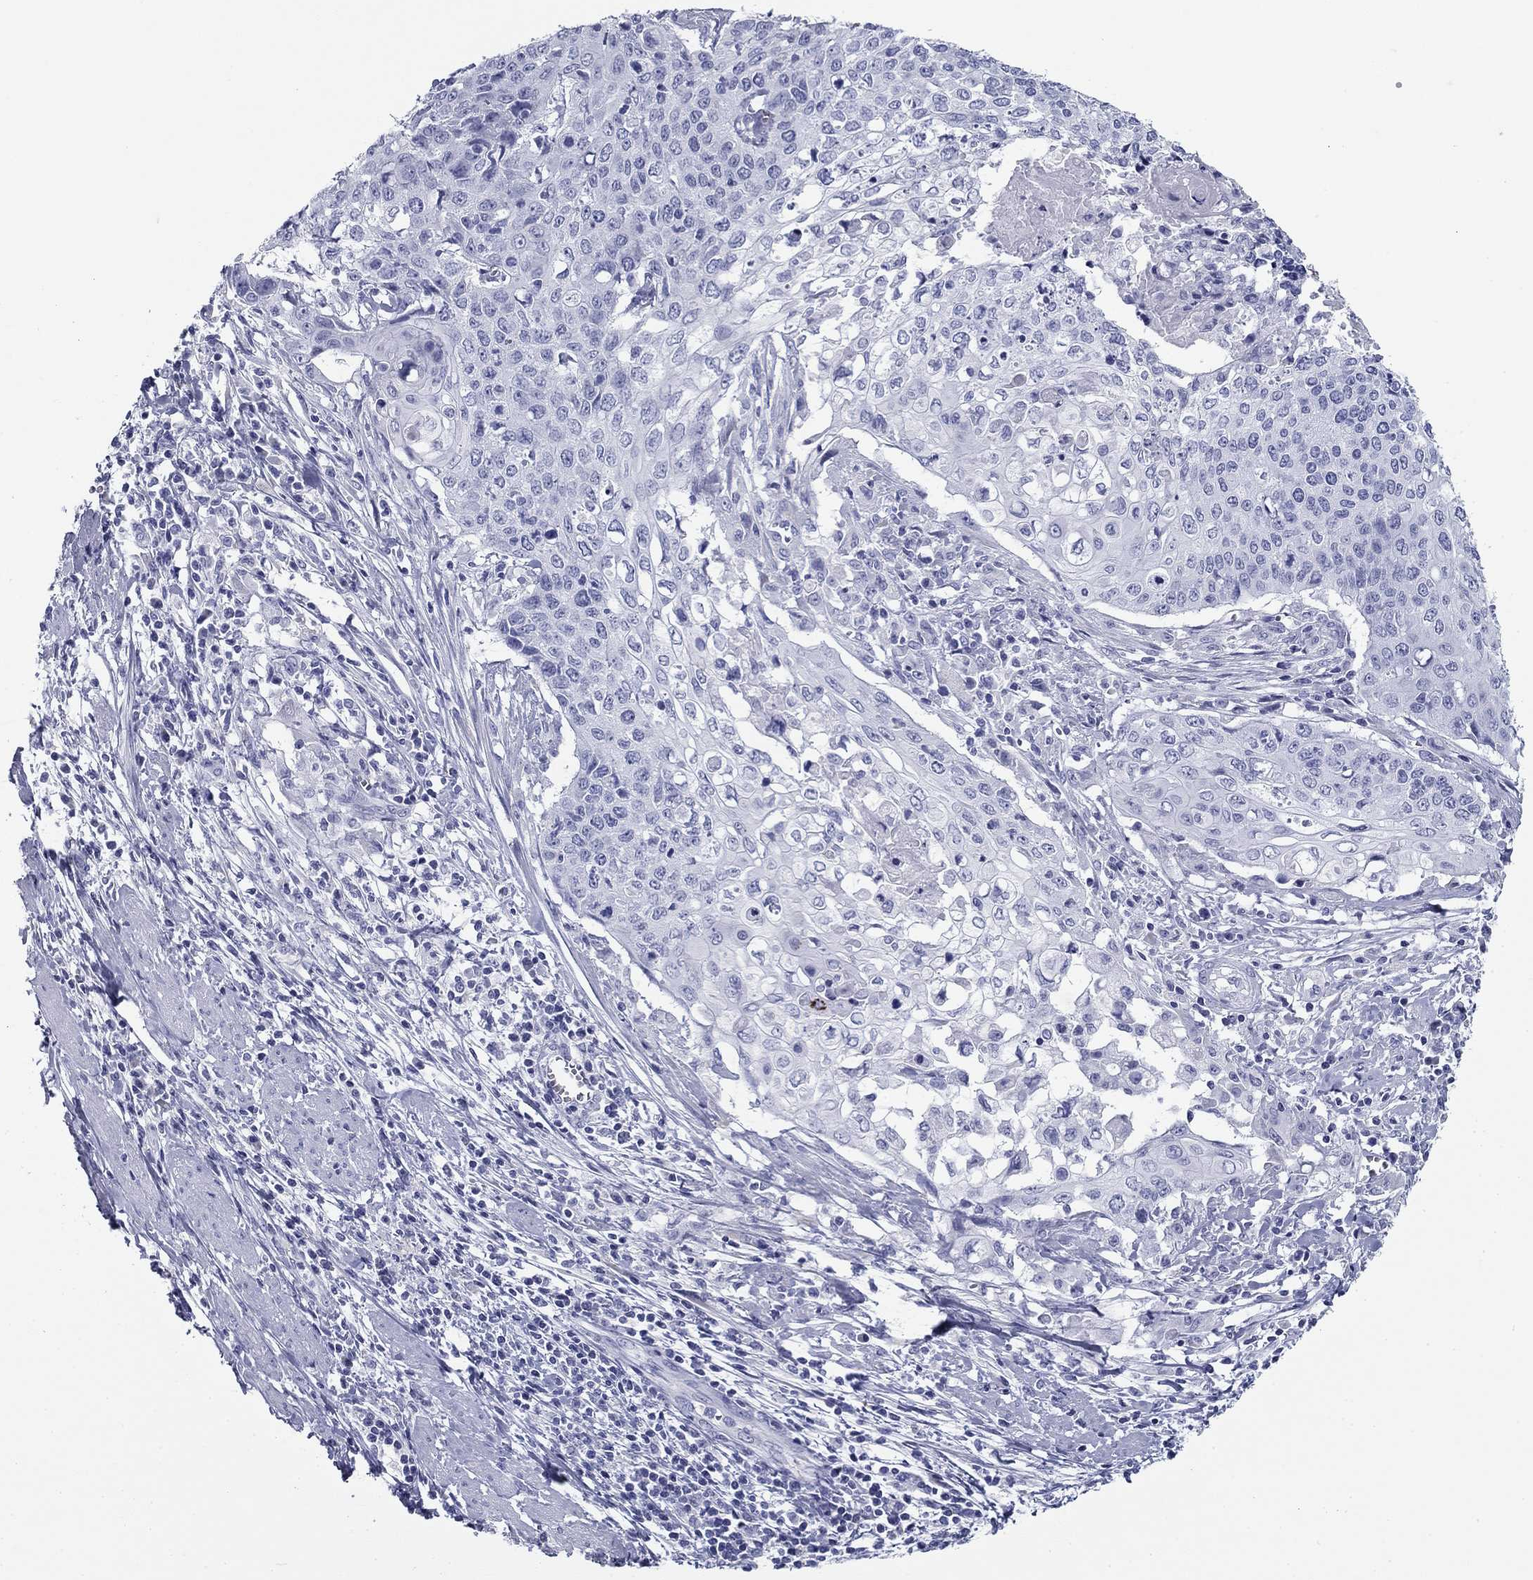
{"staining": {"intensity": "negative", "quantity": "none", "location": "none"}, "tissue": "cervical cancer", "cell_type": "Tumor cells", "image_type": "cancer", "snomed": [{"axis": "morphology", "description": "Squamous cell carcinoma, NOS"}, {"axis": "topography", "description": "Cervix"}], "caption": "Tumor cells are negative for brown protein staining in cervical squamous cell carcinoma.", "gene": "ZP2", "patient": {"sex": "female", "age": 39}}